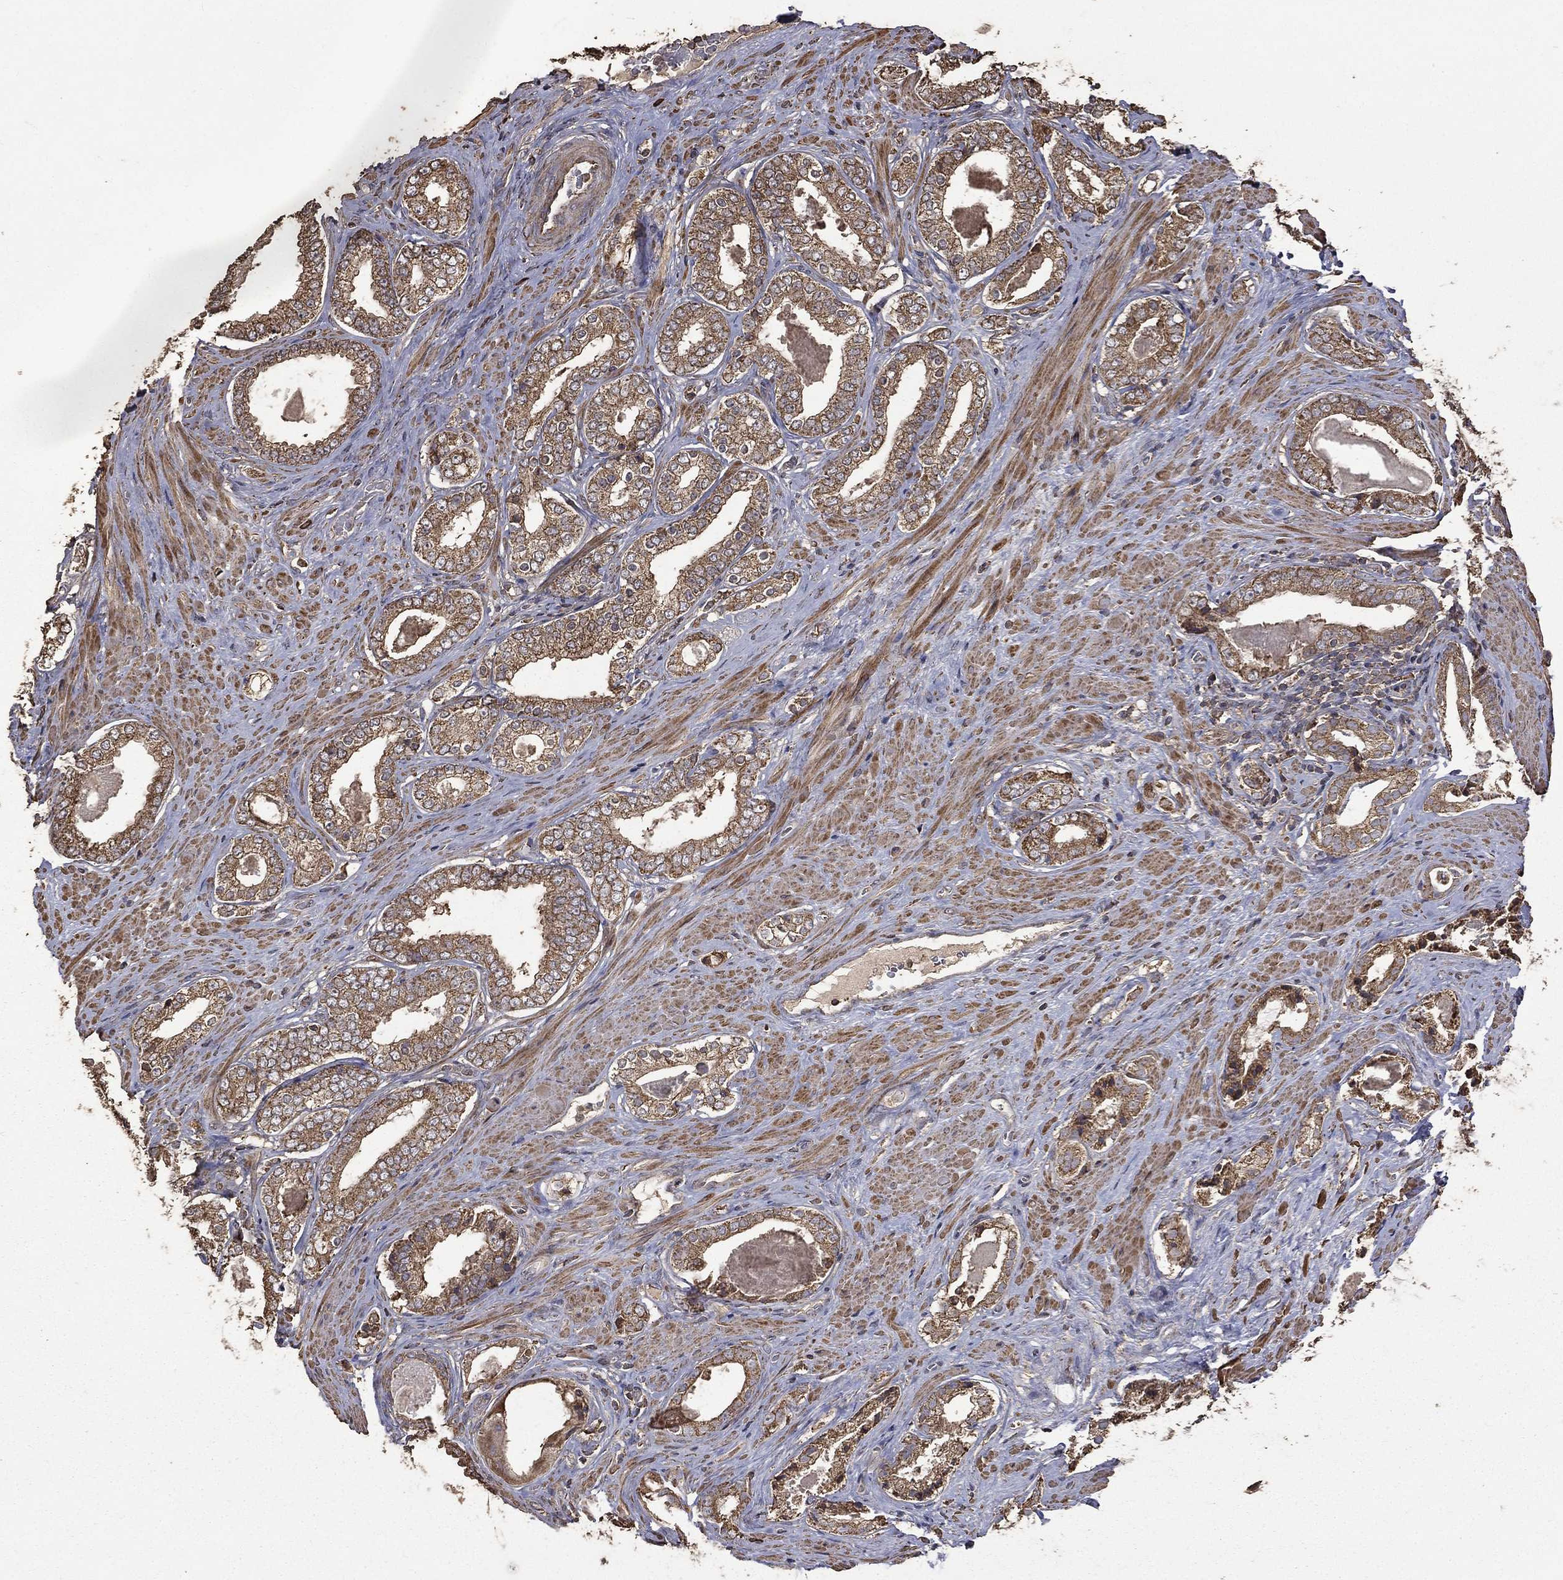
{"staining": {"intensity": "moderate", "quantity": ">75%", "location": "cytoplasmic/membranous"}, "tissue": "prostate cancer", "cell_type": "Tumor cells", "image_type": "cancer", "snomed": [{"axis": "morphology", "description": "Adenocarcinoma, Low grade"}, {"axis": "topography", "description": "Prostate and seminal vesicle, NOS"}], "caption": "Immunohistochemistry of human adenocarcinoma (low-grade) (prostate) reveals medium levels of moderate cytoplasmic/membranous expression in approximately >75% of tumor cells. Nuclei are stained in blue.", "gene": "METTL27", "patient": {"sex": "male", "age": 61}}